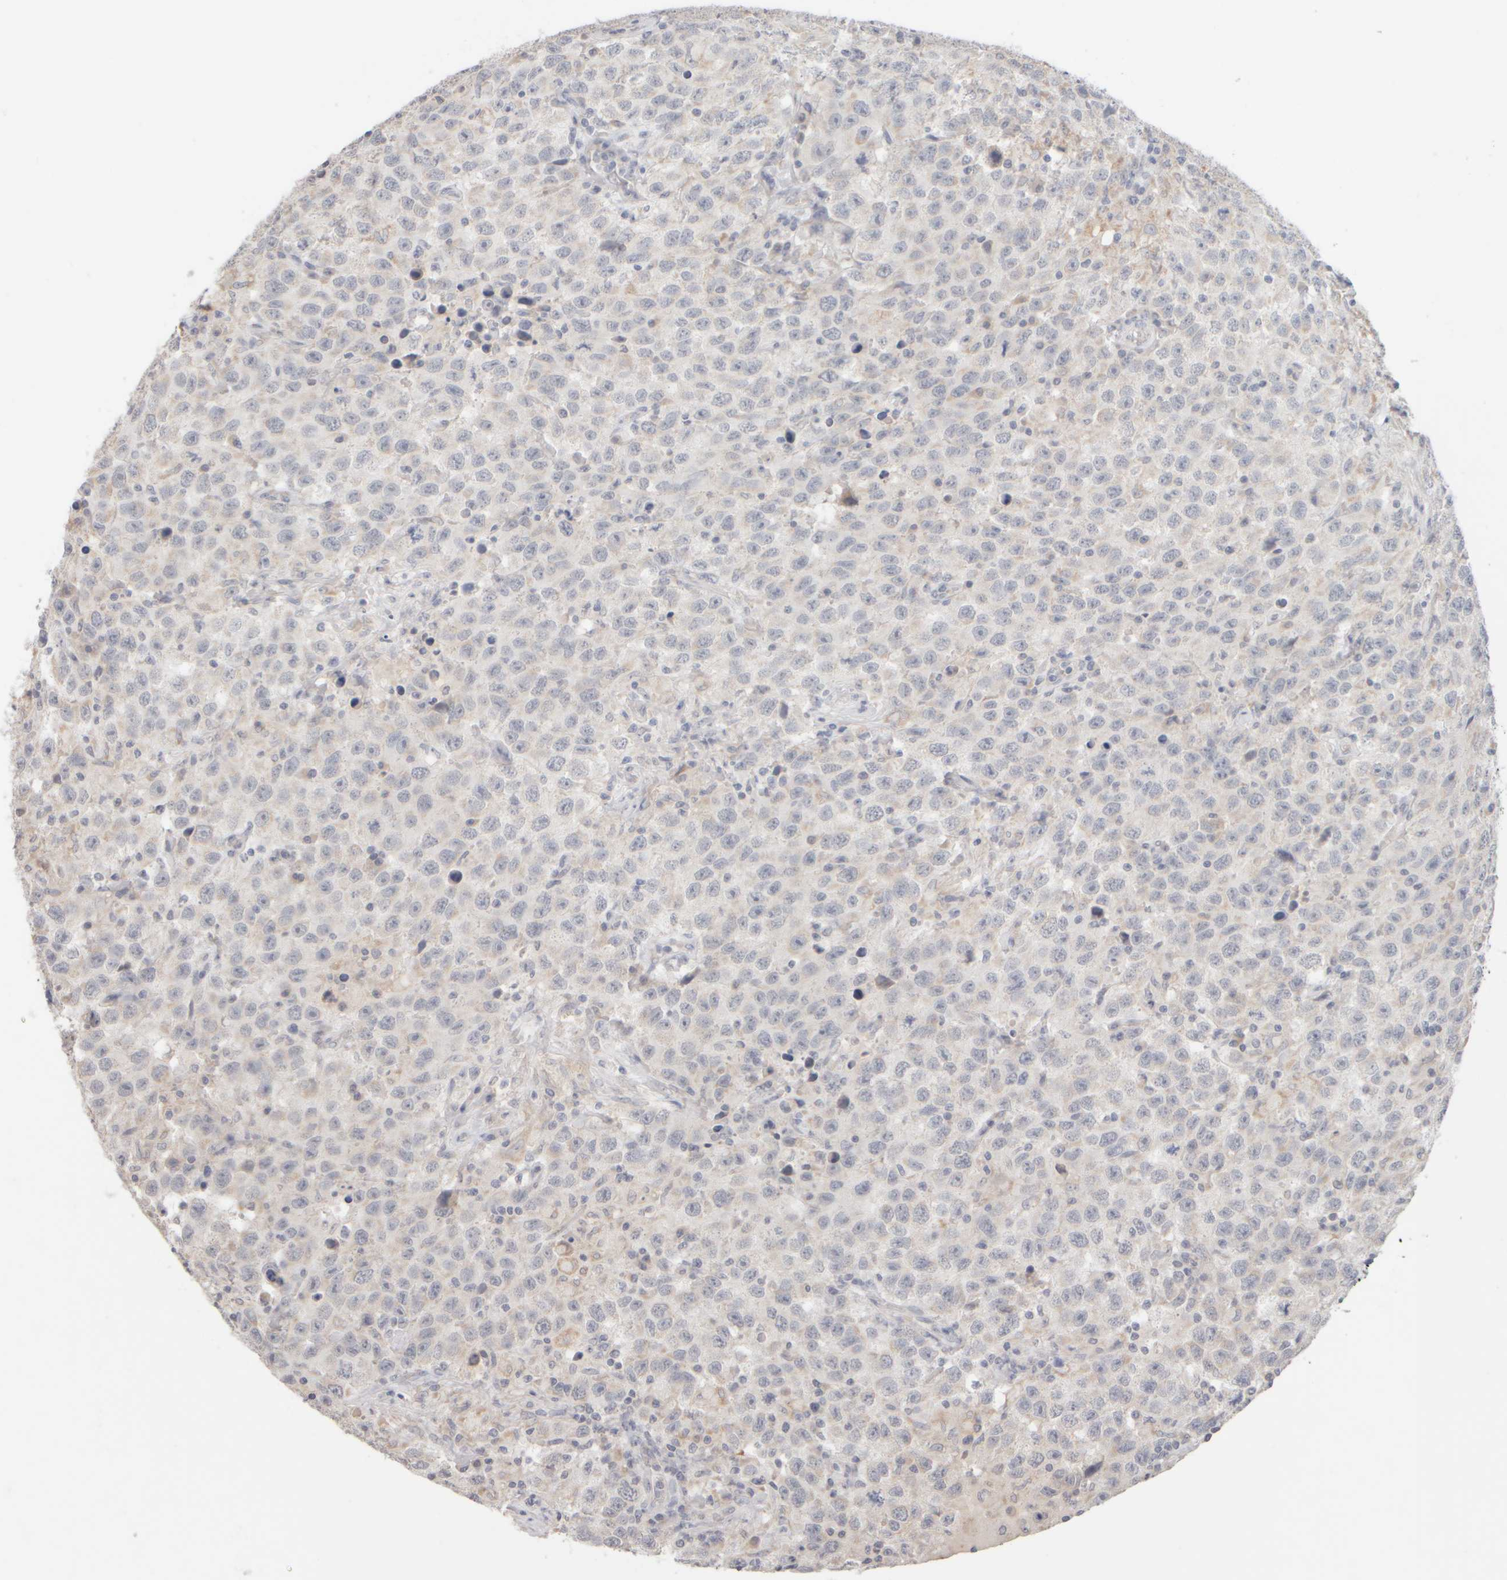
{"staining": {"intensity": "weak", "quantity": "<25%", "location": "cytoplasmic/membranous"}, "tissue": "testis cancer", "cell_type": "Tumor cells", "image_type": "cancer", "snomed": [{"axis": "morphology", "description": "Seminoma, NOS"}, {"axis": "topography", "description": "Testis"}], "caption": "Seminoma (testis) stained for a protein using IHC exhibits no expression tumor cells.", "gene": "ZNF112", "patient": {"sex": "male", "age": 41}}